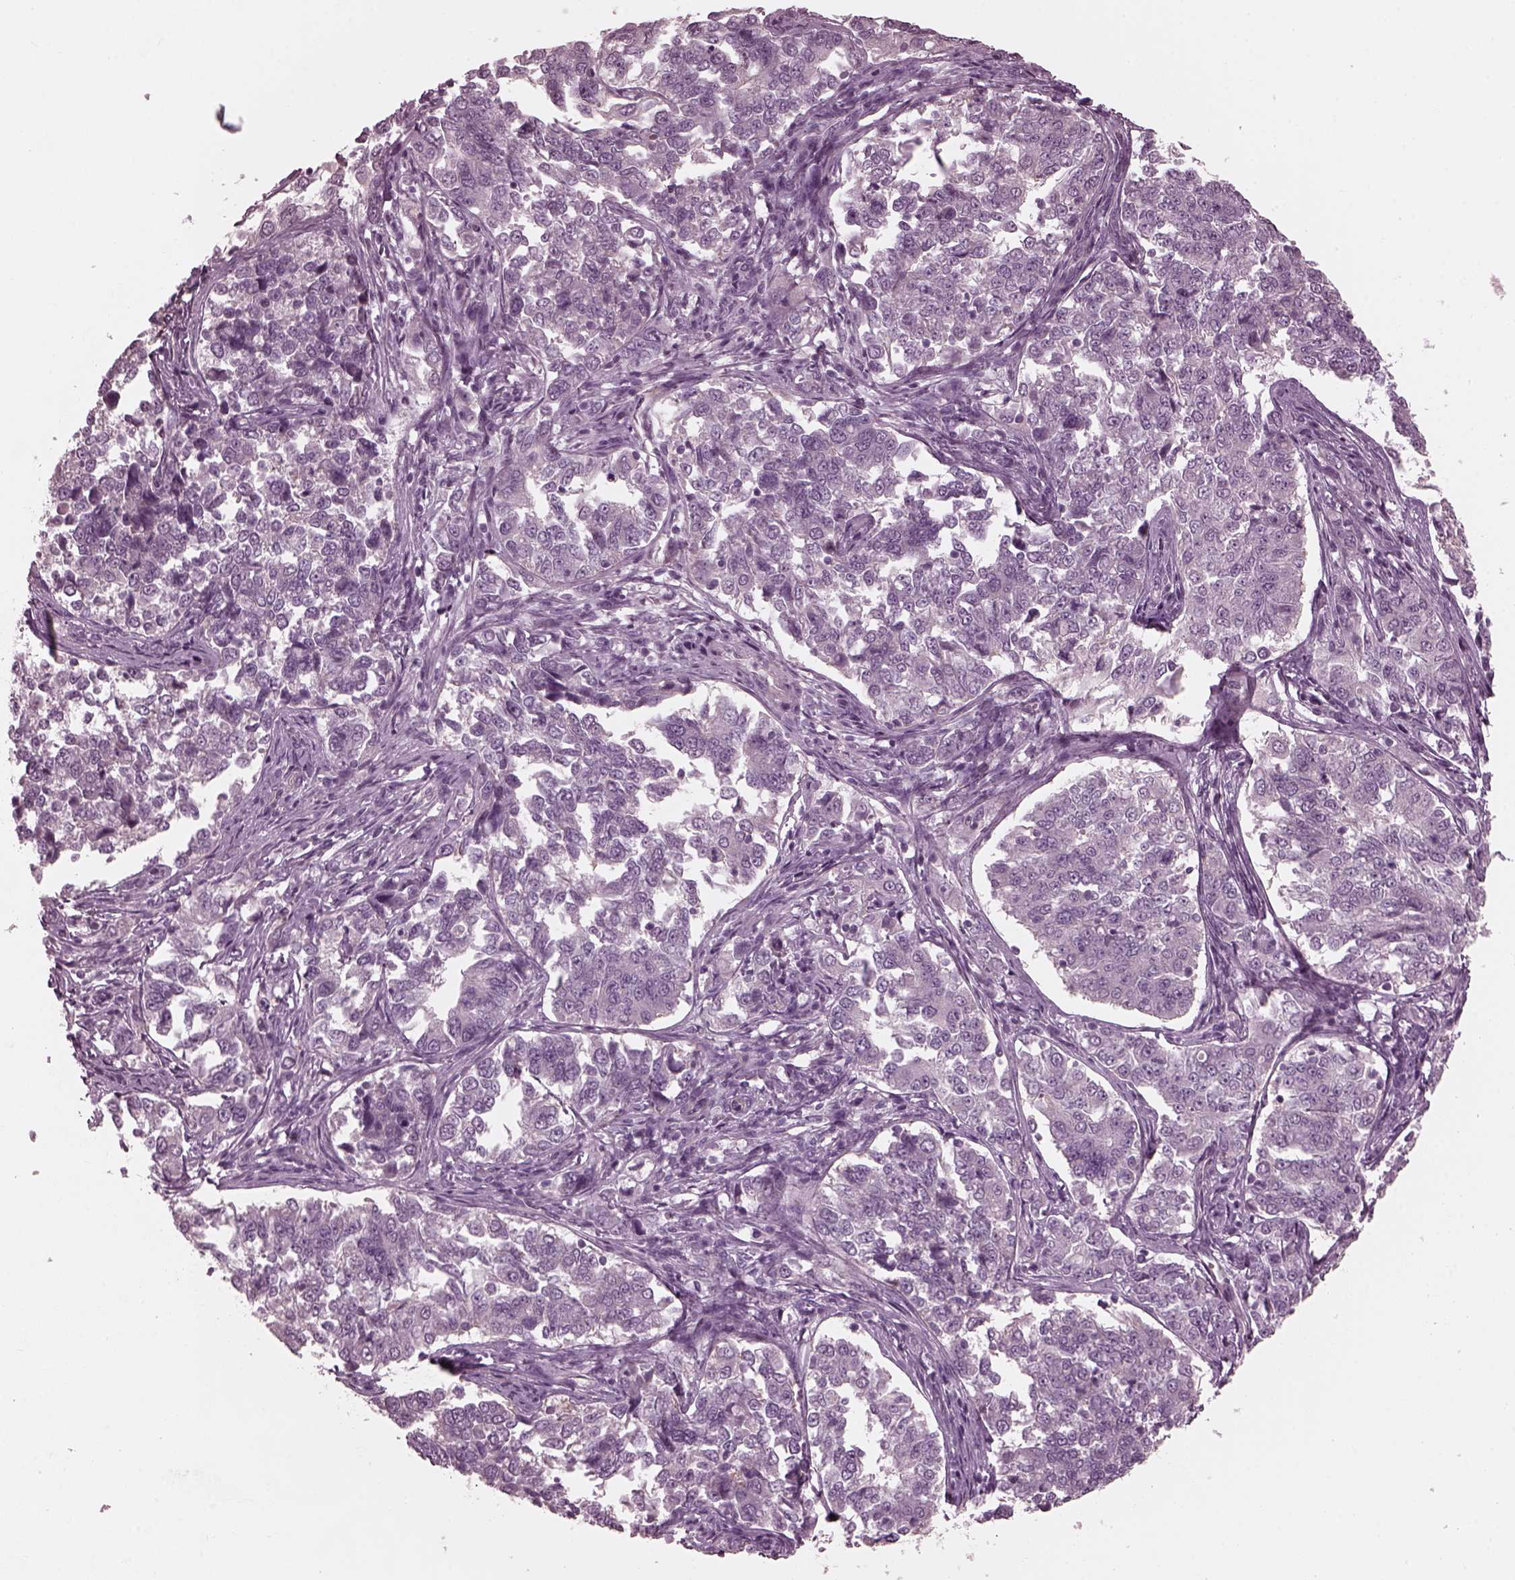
{"staining": {"intensity": "negative", "quantity": "none", "location": "none"}, "tissue": "endometrial cancer", "cell_type": "Tumor cells", "image_type": "cancer", "snomed": [{"axis": "morphology", "description": "Adenocarcinoma, NOS"}, {"axis": "topography", "description": "Endometrium"}], "caption": "Tumor cells are negative for protein expression in human adenocarcinoma (endometrial). (Brightfield microscopy of DAB IHC at high magnification).", "gene": "KIF6", "patient": {"sex": "female", "age": 43}}